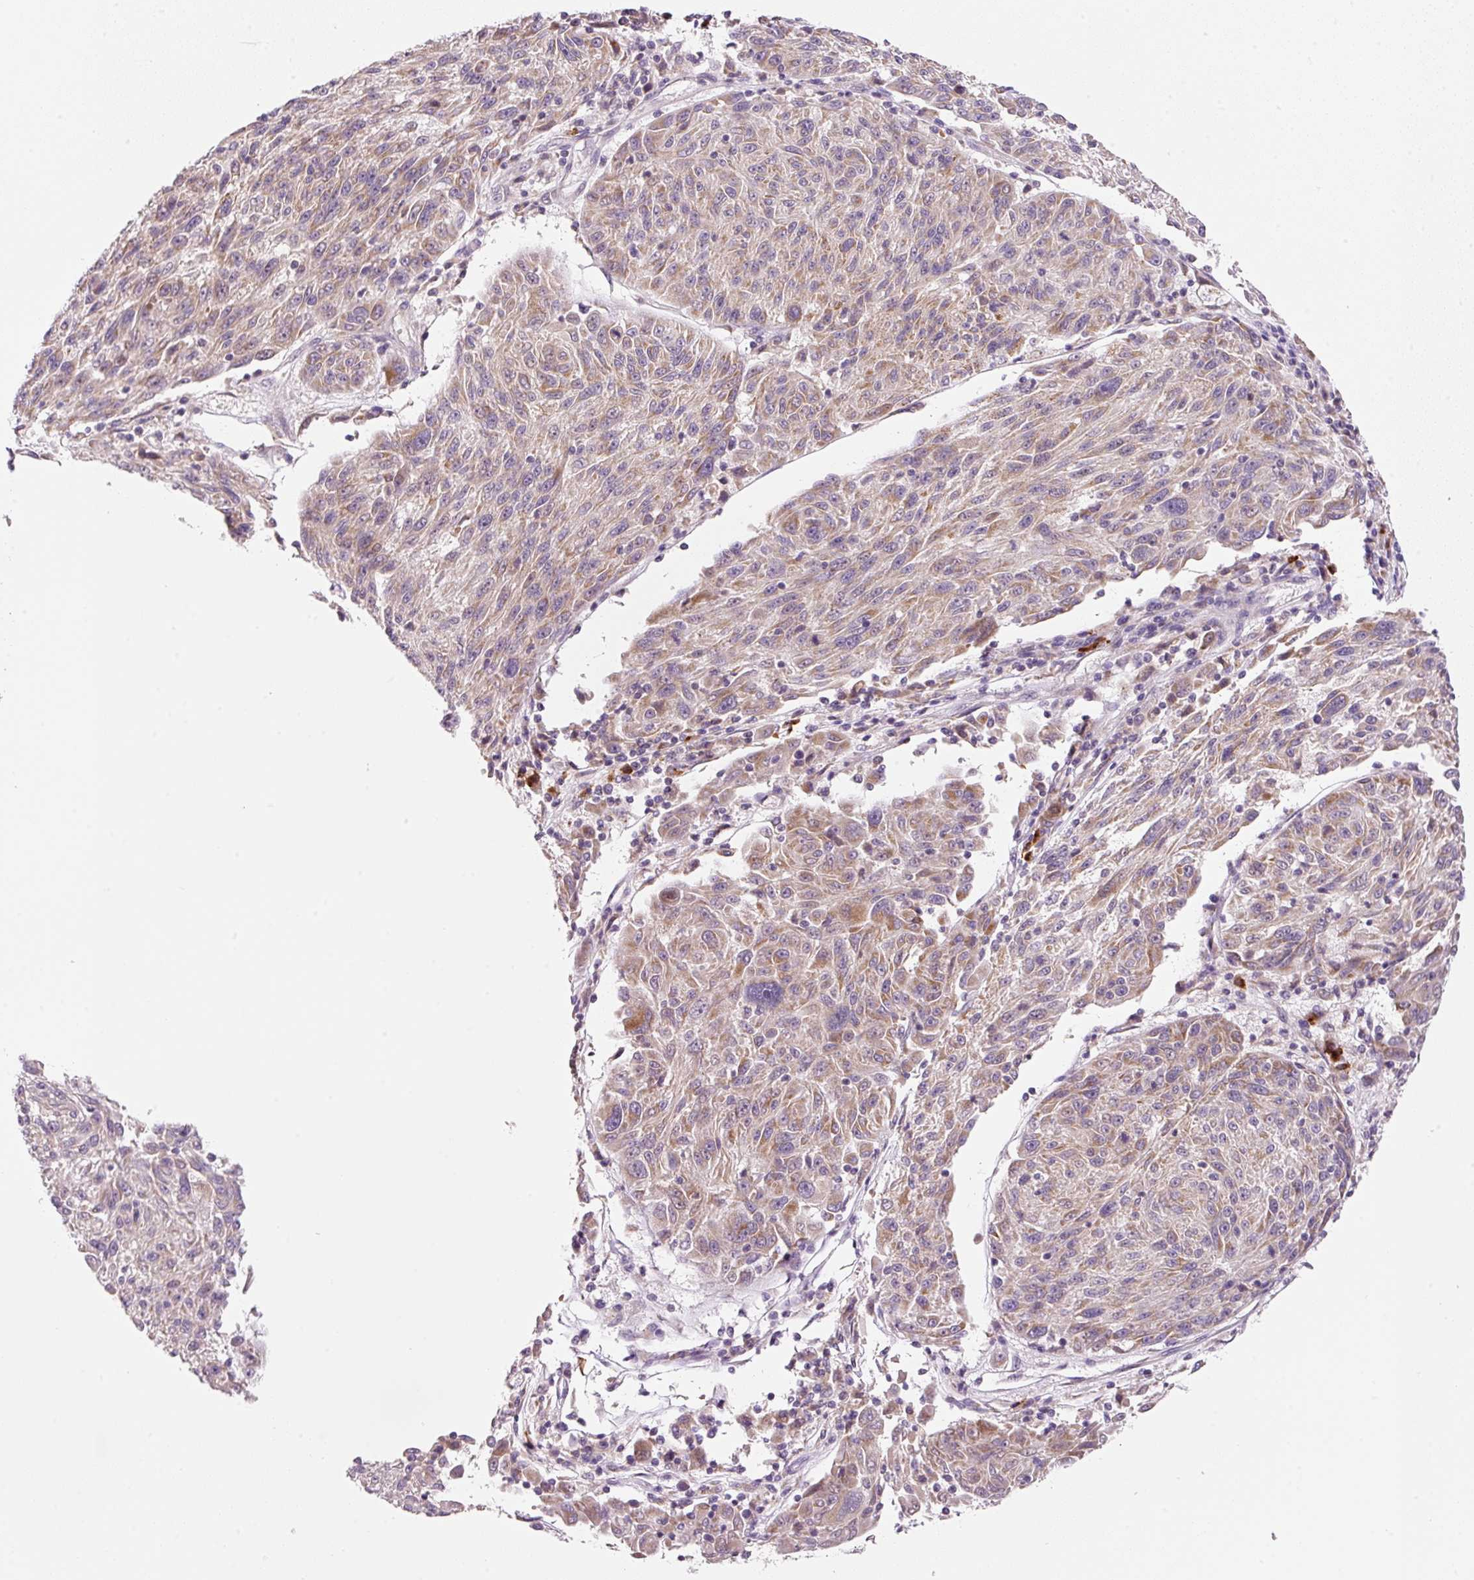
{"staining": {"intensity": "moderate", "quantity": ">75%", "location": "cytoplasmic/membranous"}, "tissue": "melanoma", "cell_type": "Tumor cells", "image_type": "cancer", "snomed": [{"axis": "morphology", "description": "Malignant melanoma, NOS"}, {"axis": "topography", "description": "Skin"}], "caption": "Immunohistochemical staining of human malignant melanoma reveals moderate cytoplasmic/membranous protein expression in about >75% of tumor cells.", "gene": "FAM78B", "patient": {"sex": "male", "age": 53}}